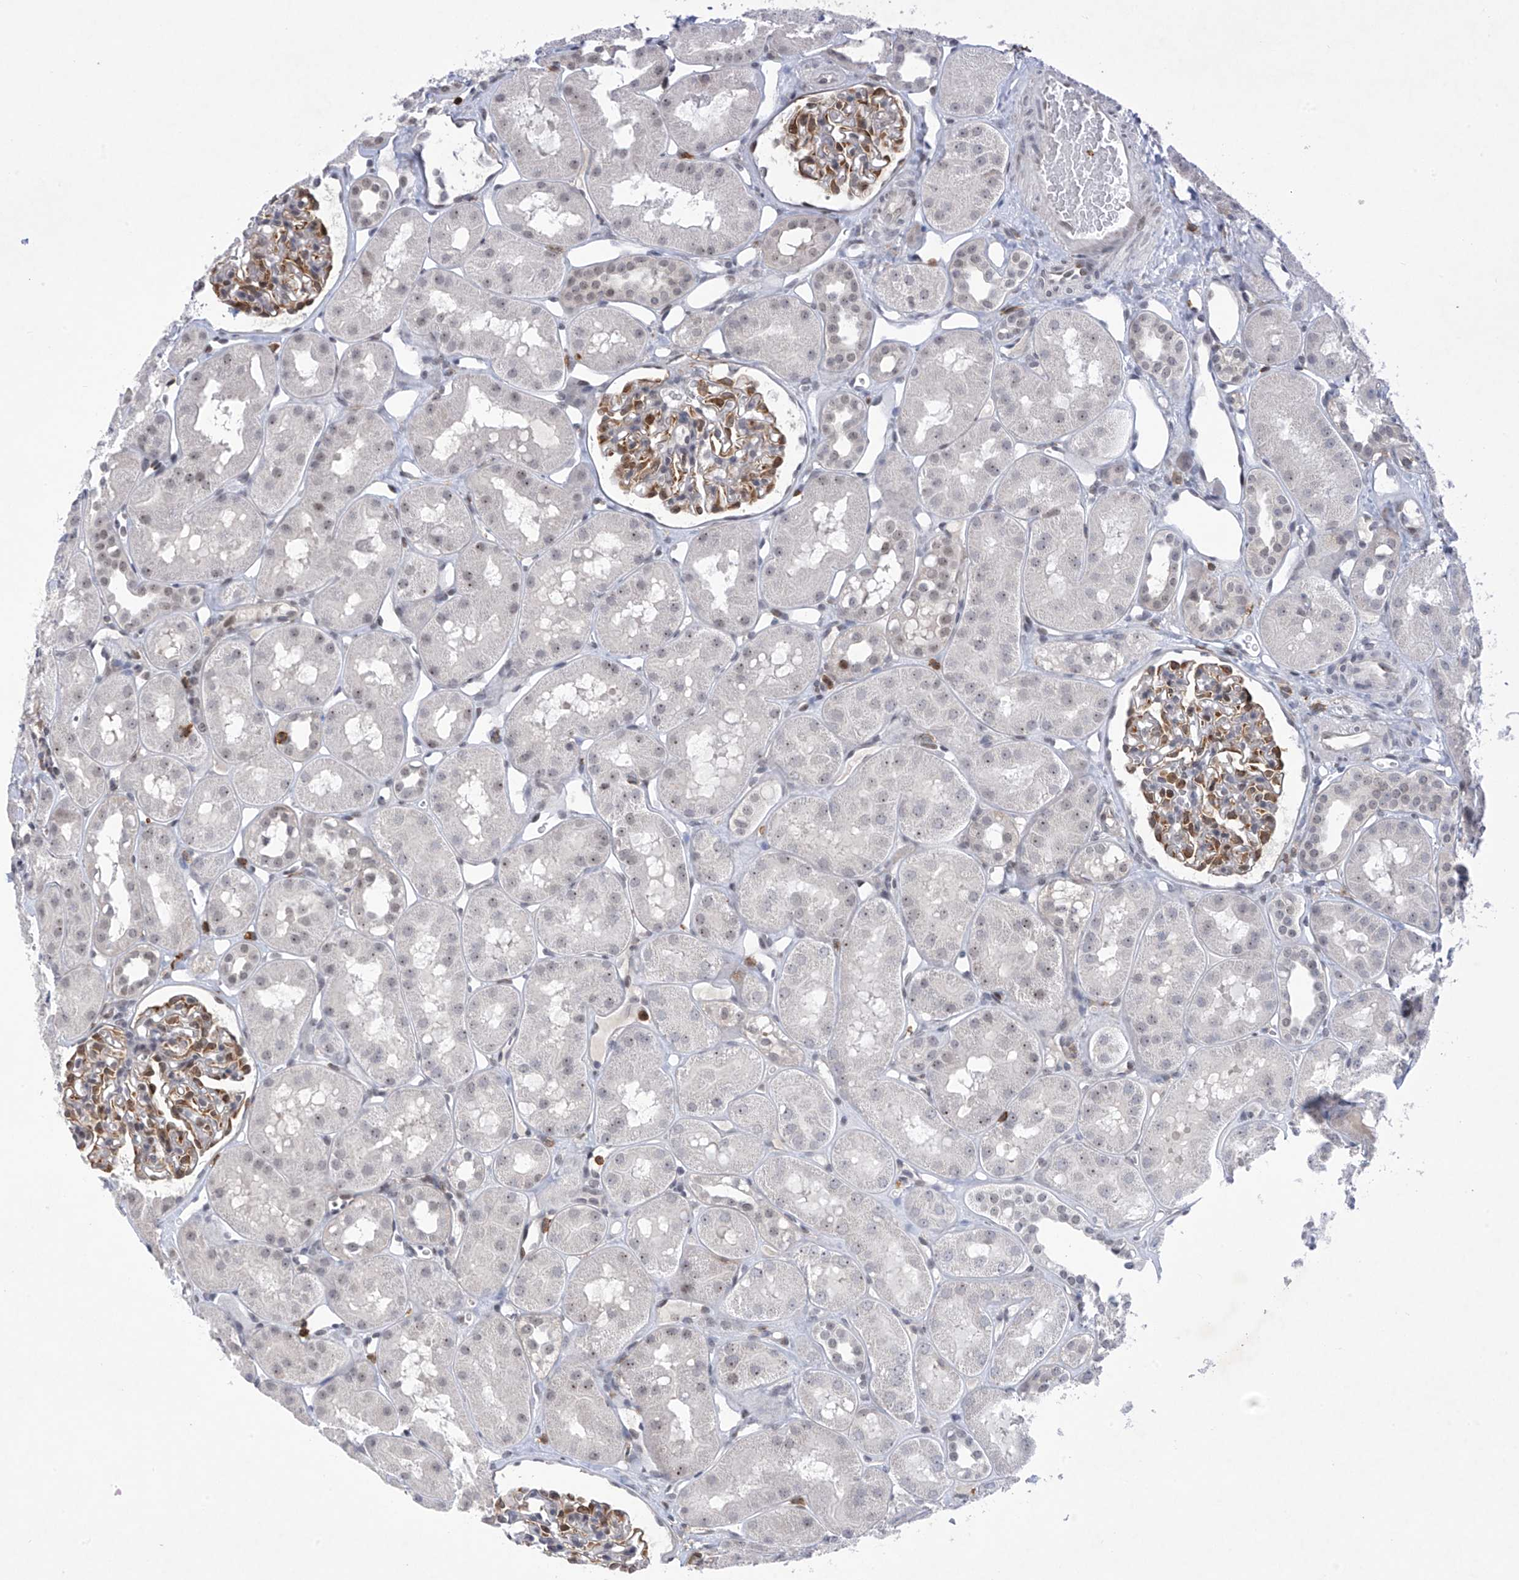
{"staining": {"intensity": "moderate", "quantity": "25%-75%", "location": "cytoplasmic/membranous"}, "tissue": "kidney", "cell_type": "Cells in glomeruli", "image_type": "normal", "snomed": [{"axis": "morphology", "description": "Normal tissue, NOS"}, {"axis": "topography", "description": "Kidney"}], "caption": "IHC micrograph of benign human kidney stained for a protein (brown), which reveals medium levels of moderate cytoplasmic/membranous staining in about 25%-75% of cells in glomeruli.", "gene": "MSL3", "patient": {"sex": "male", "age": 16}}